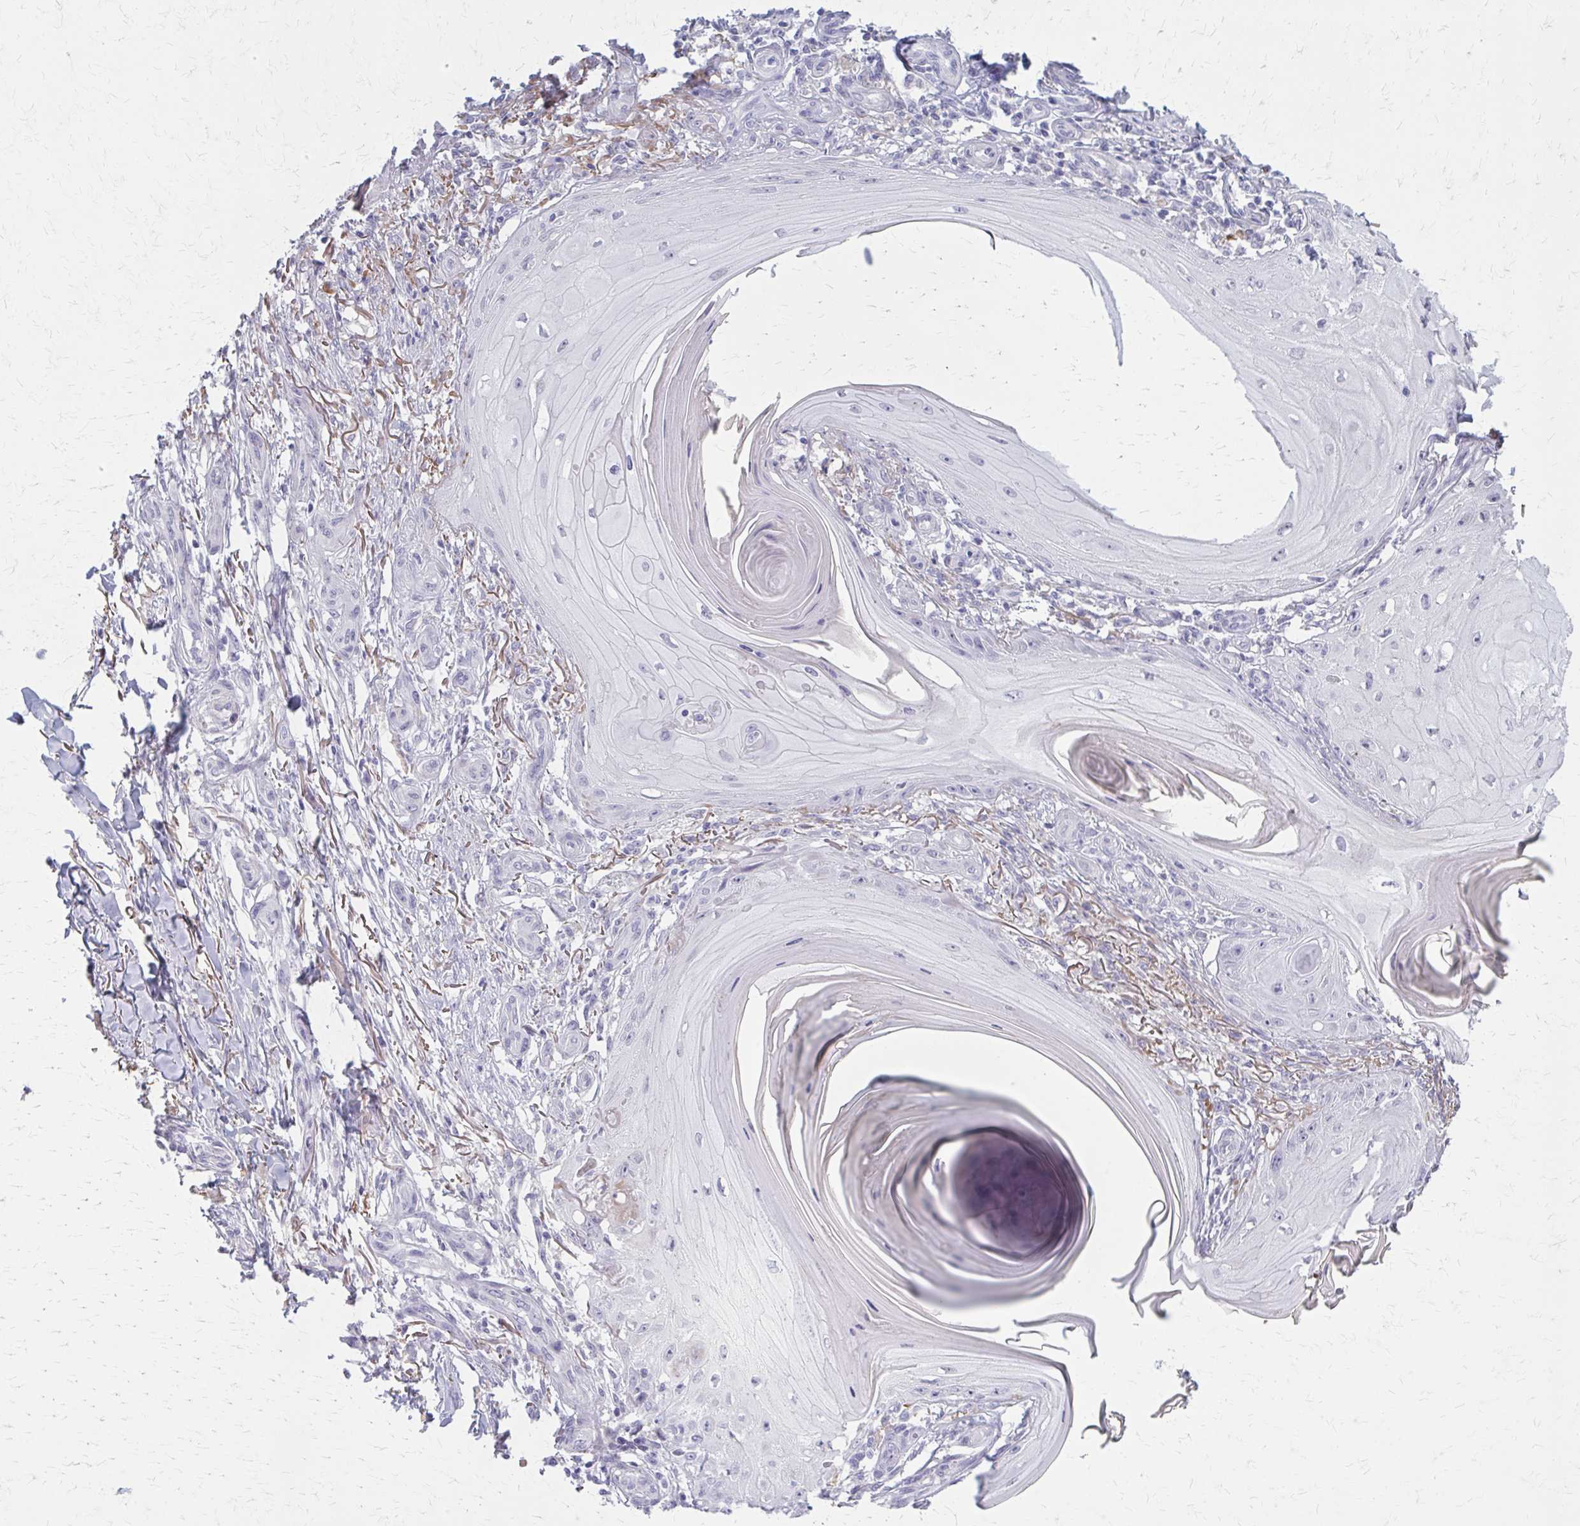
{"staining": {"intensity": "negative", "quantity": "none", "location": "none"}, "tissue": "skin cancer", "cell_type": "Tumor cells", "image_type": "cancer", "snomed": [{"axis": "morphology", "description": "Squamous cell carcinoma, NOS"}, {"axis": "topography", "description": "Skin"}], "caption": "Skin cancer was stained to show a protein in brown. There is no significant staining in tumor cells.", "gene": "SERPIND1", "patient": {"sex": "female", "age": 77}}